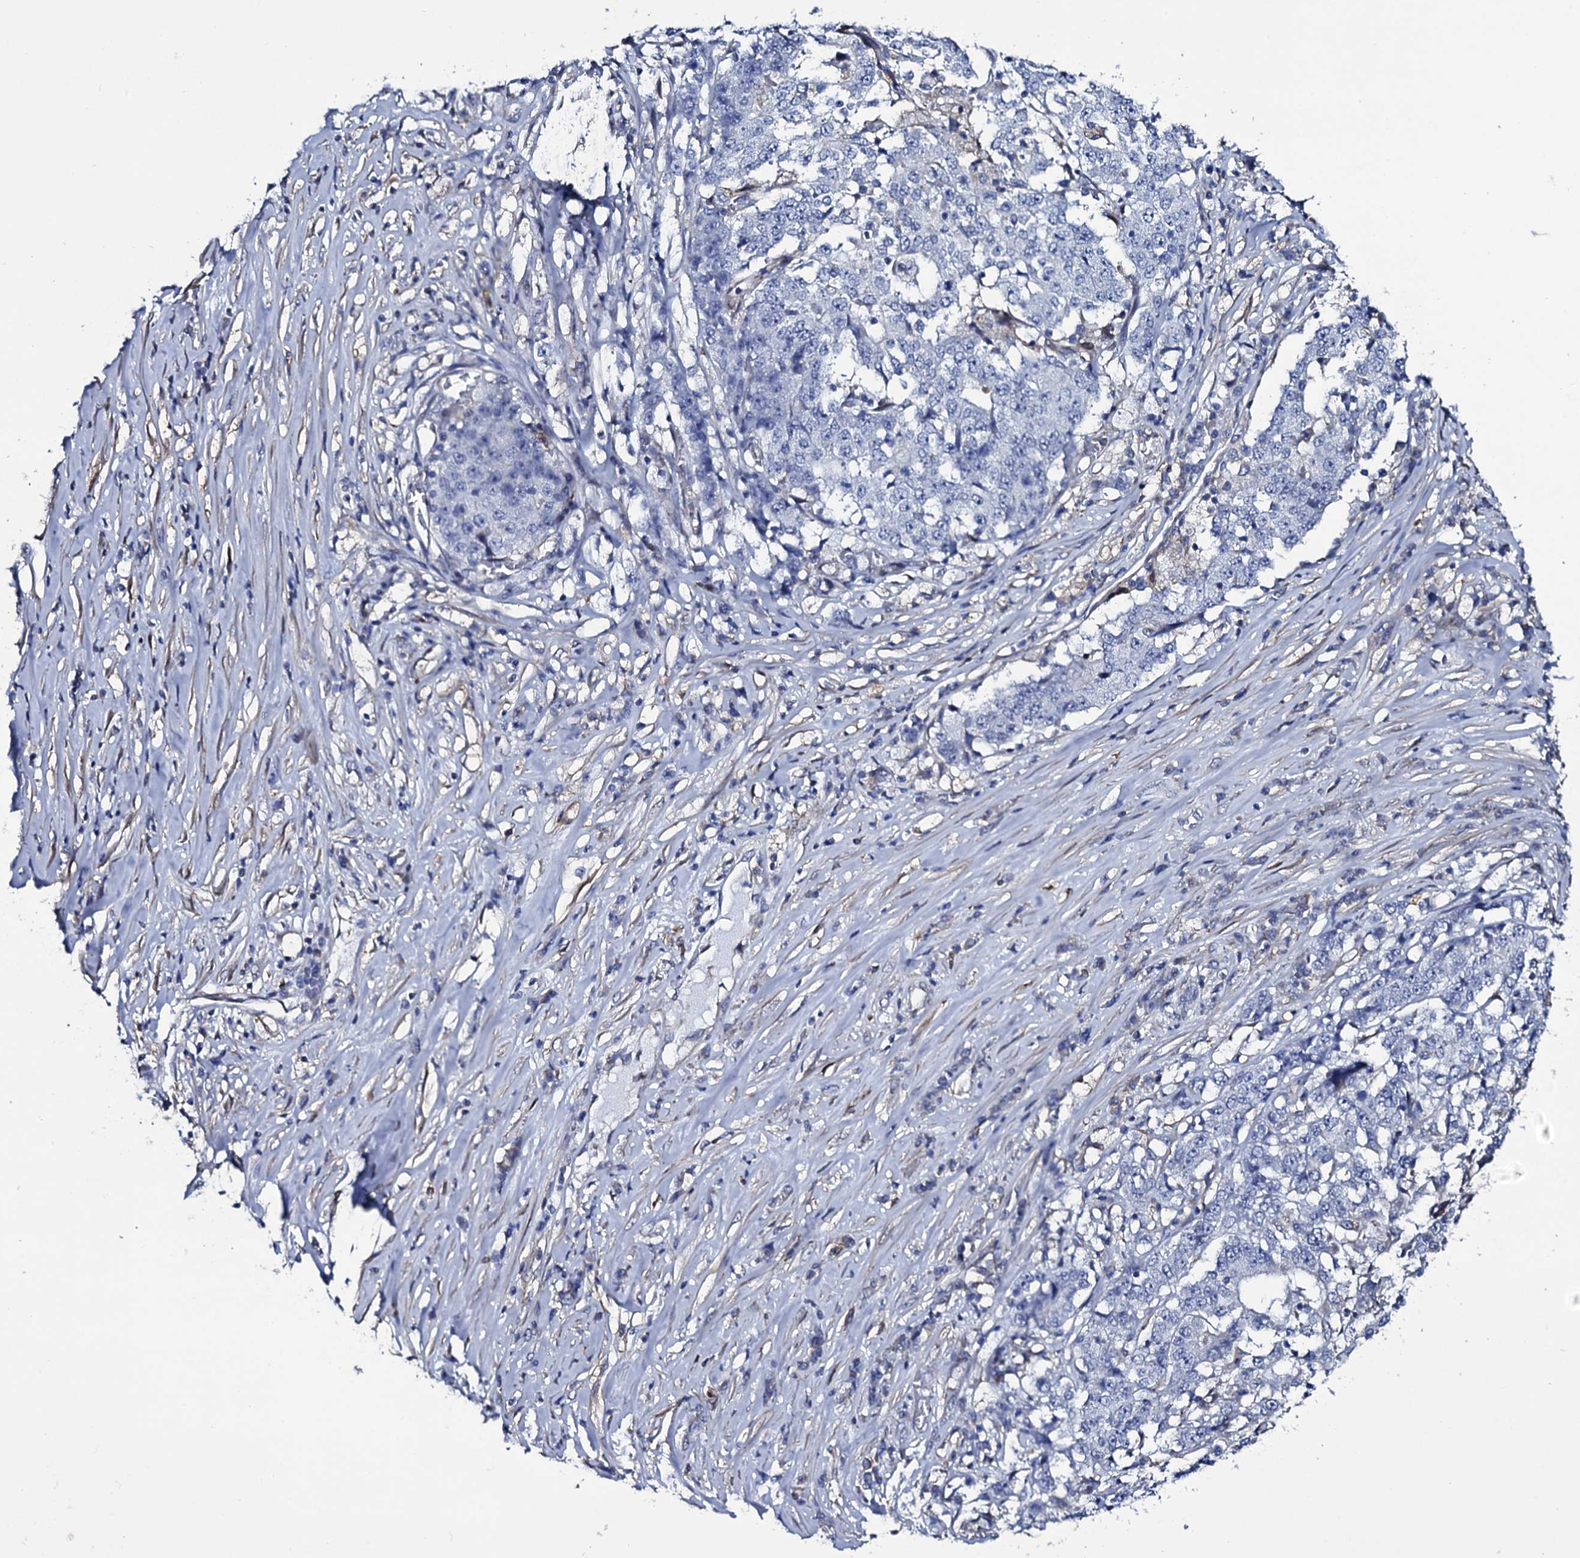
{"staining": {"intensity": "negative", "quantity": "none", "location": "none"}, "tissue": "stomach cancer", "cell_type": "Tumor cells", "image_type": "cancer", "snomed": [{"axis": "morphology", "description": "Adenocarcinoma, NOS"}, {"axis": "topography", "description": "Stomach"}], "caption": "IHC of stomach cancer (adenocarcinoma) shows no positivity in tumor cells.", "gene": "TTC23", "patient": {"sex": "male", "age": 59}}